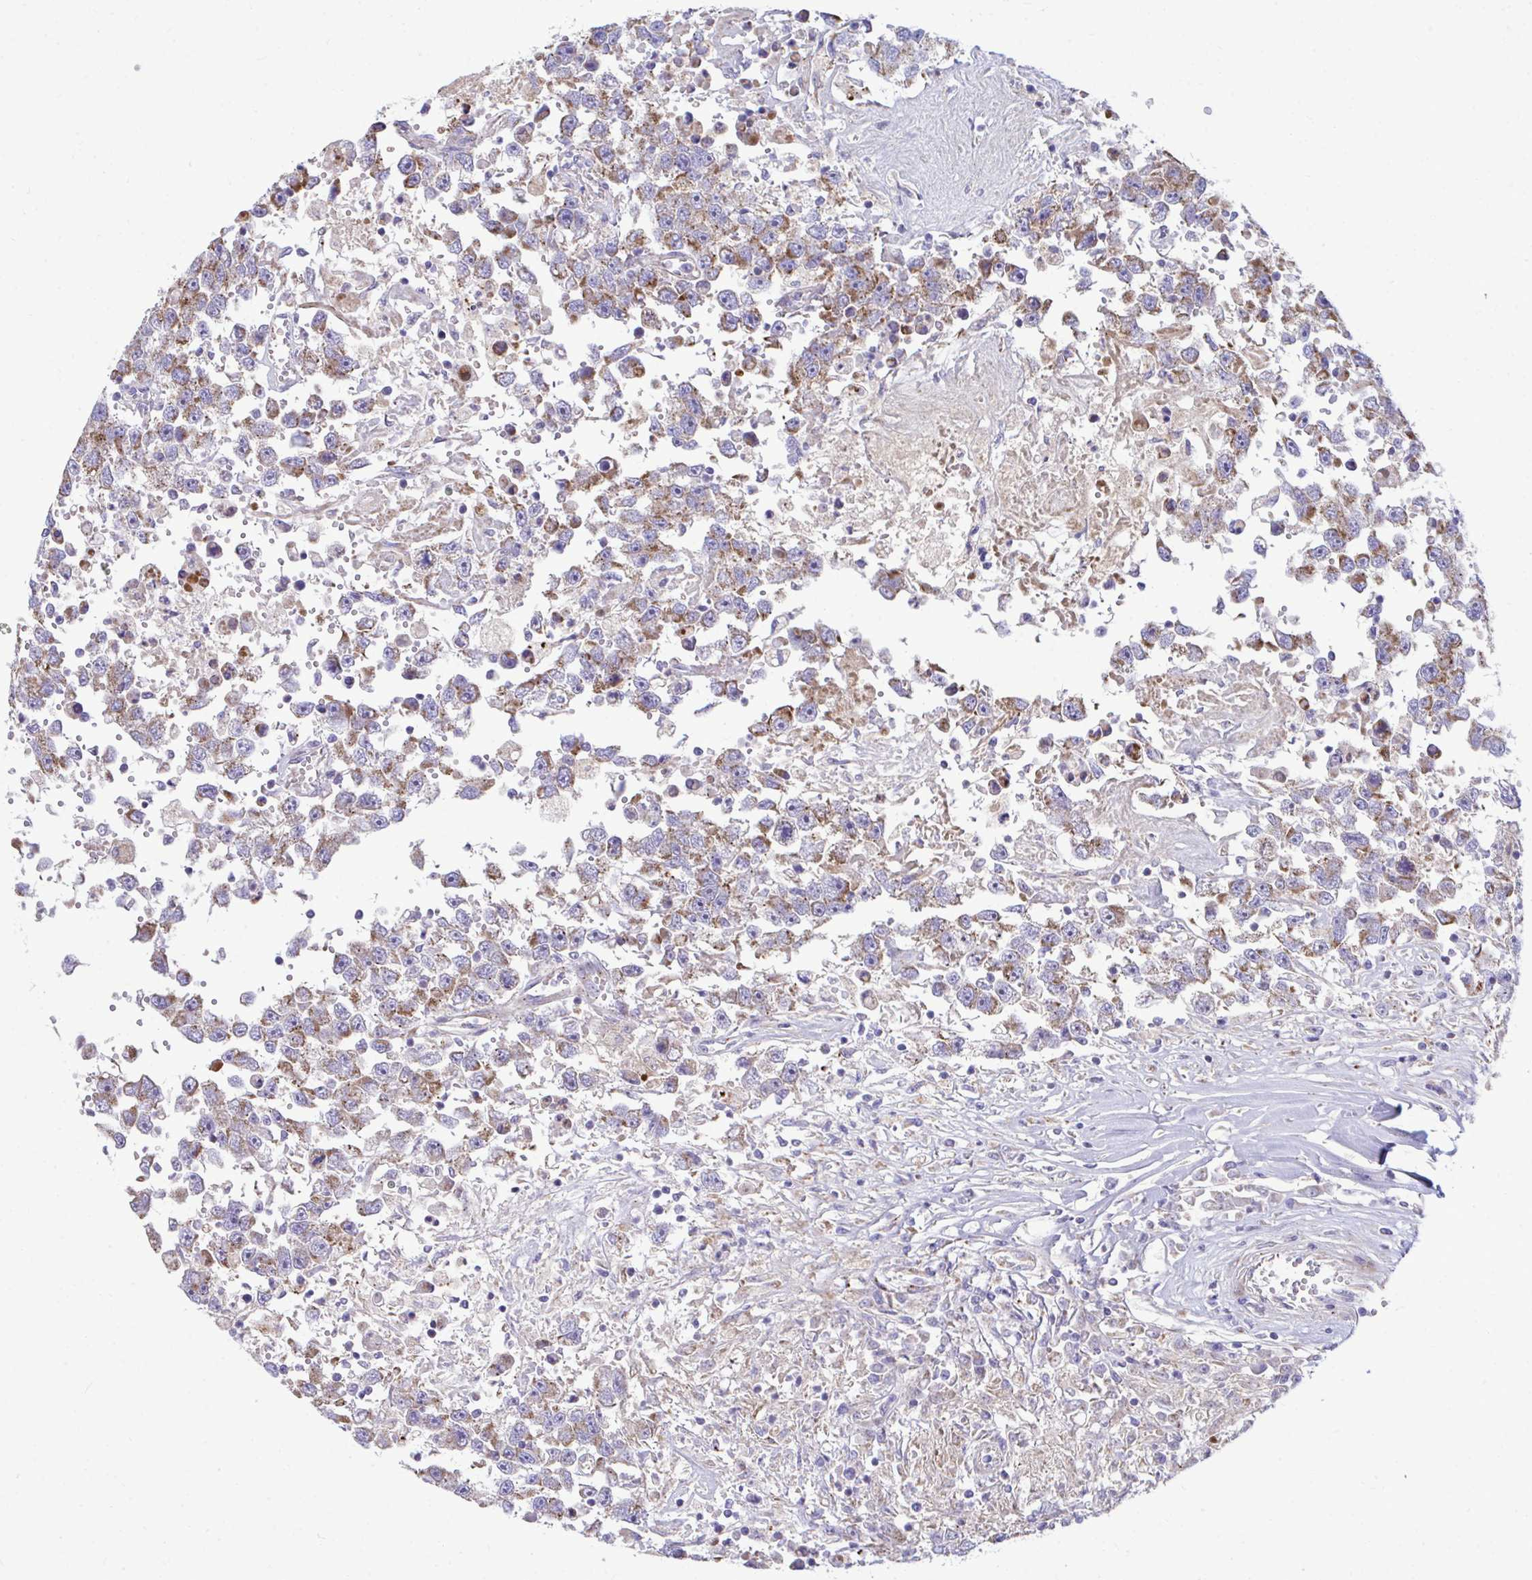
{"staining": {"intensity": "moderate", "quantity": ">75%", "location": "cytoplasmic/membranous"}, "tissue": "testis cancer", "cell_type": "Tumor cells", "image_type": "cancer", "snomed": [{"axis": "morphology", "description": "Carcinoma, Embryonal, NOS"}, {"axis": "topography", "description": "Testis"}], "caption": "Tumor cells show moderate cytoplasmic/membranous positivity in about >75% of cells in embryonal carcinoma (testis).", "gene": "MRPS16", "patient": {"sex": "male", "age": 83}}